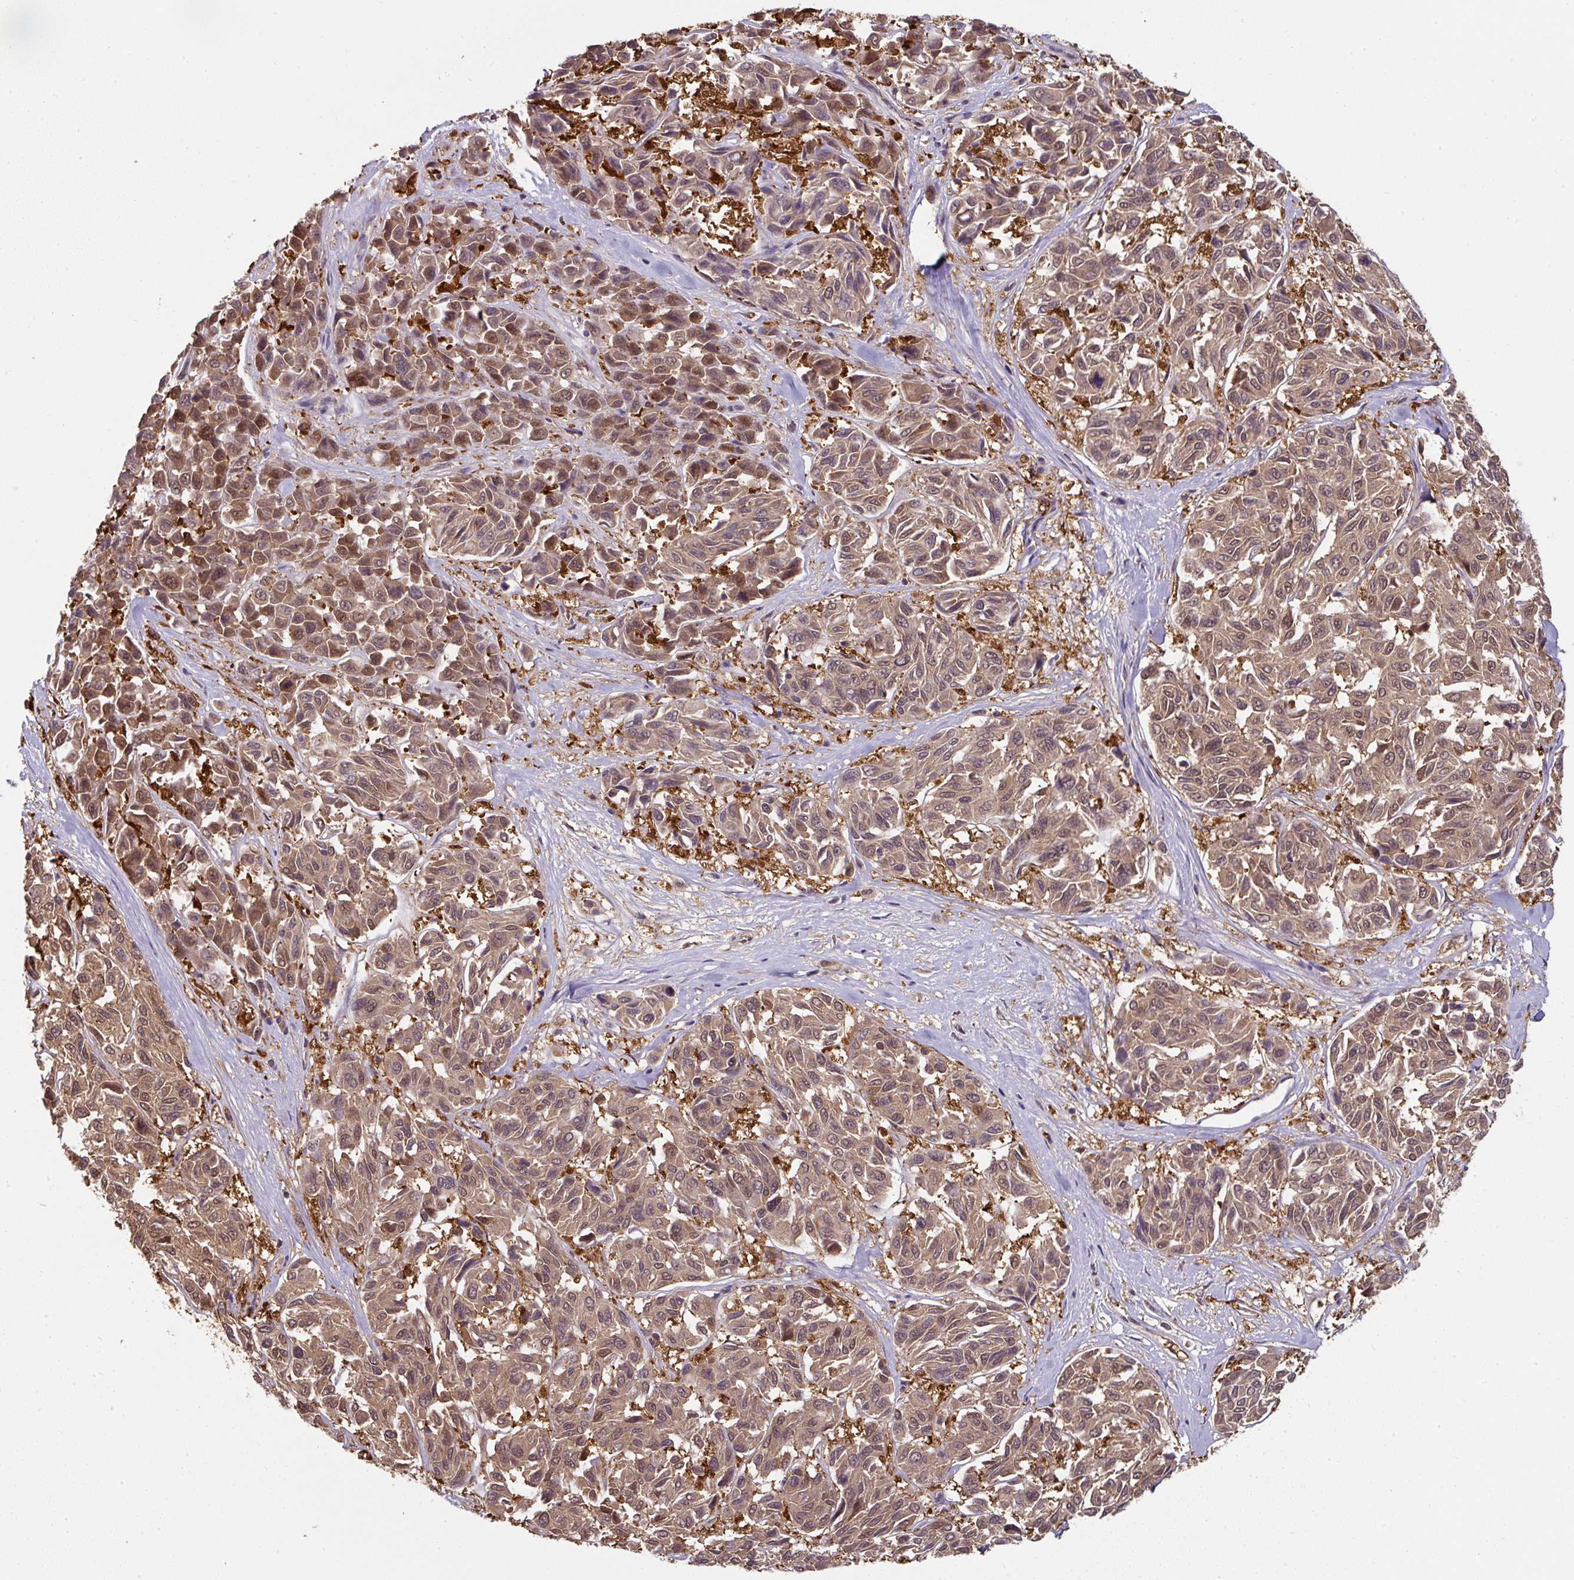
{"staining": {"intensity": "moderate", "quantity": ">75%", "location": "cytoplasmic/membranous,nuclear"}, "tissue": "melanoma", "cell_type": "Tumor cells", "image_type": "cancer", "snomed": [{"axis": "morphology", "description": "Malignant melanoma, NOS"}, {"axis": "topography", "description": "Skin"}], "caption": "A histopathology image showing moderate cytoplasmic/membranous and nuclear expression in approximately >75% of tumor cells in malignant melanoma, as visualized by brown immunohistochemical staining.", "gene": "ST13", "patient": {"sex": "female", "age": 66}}